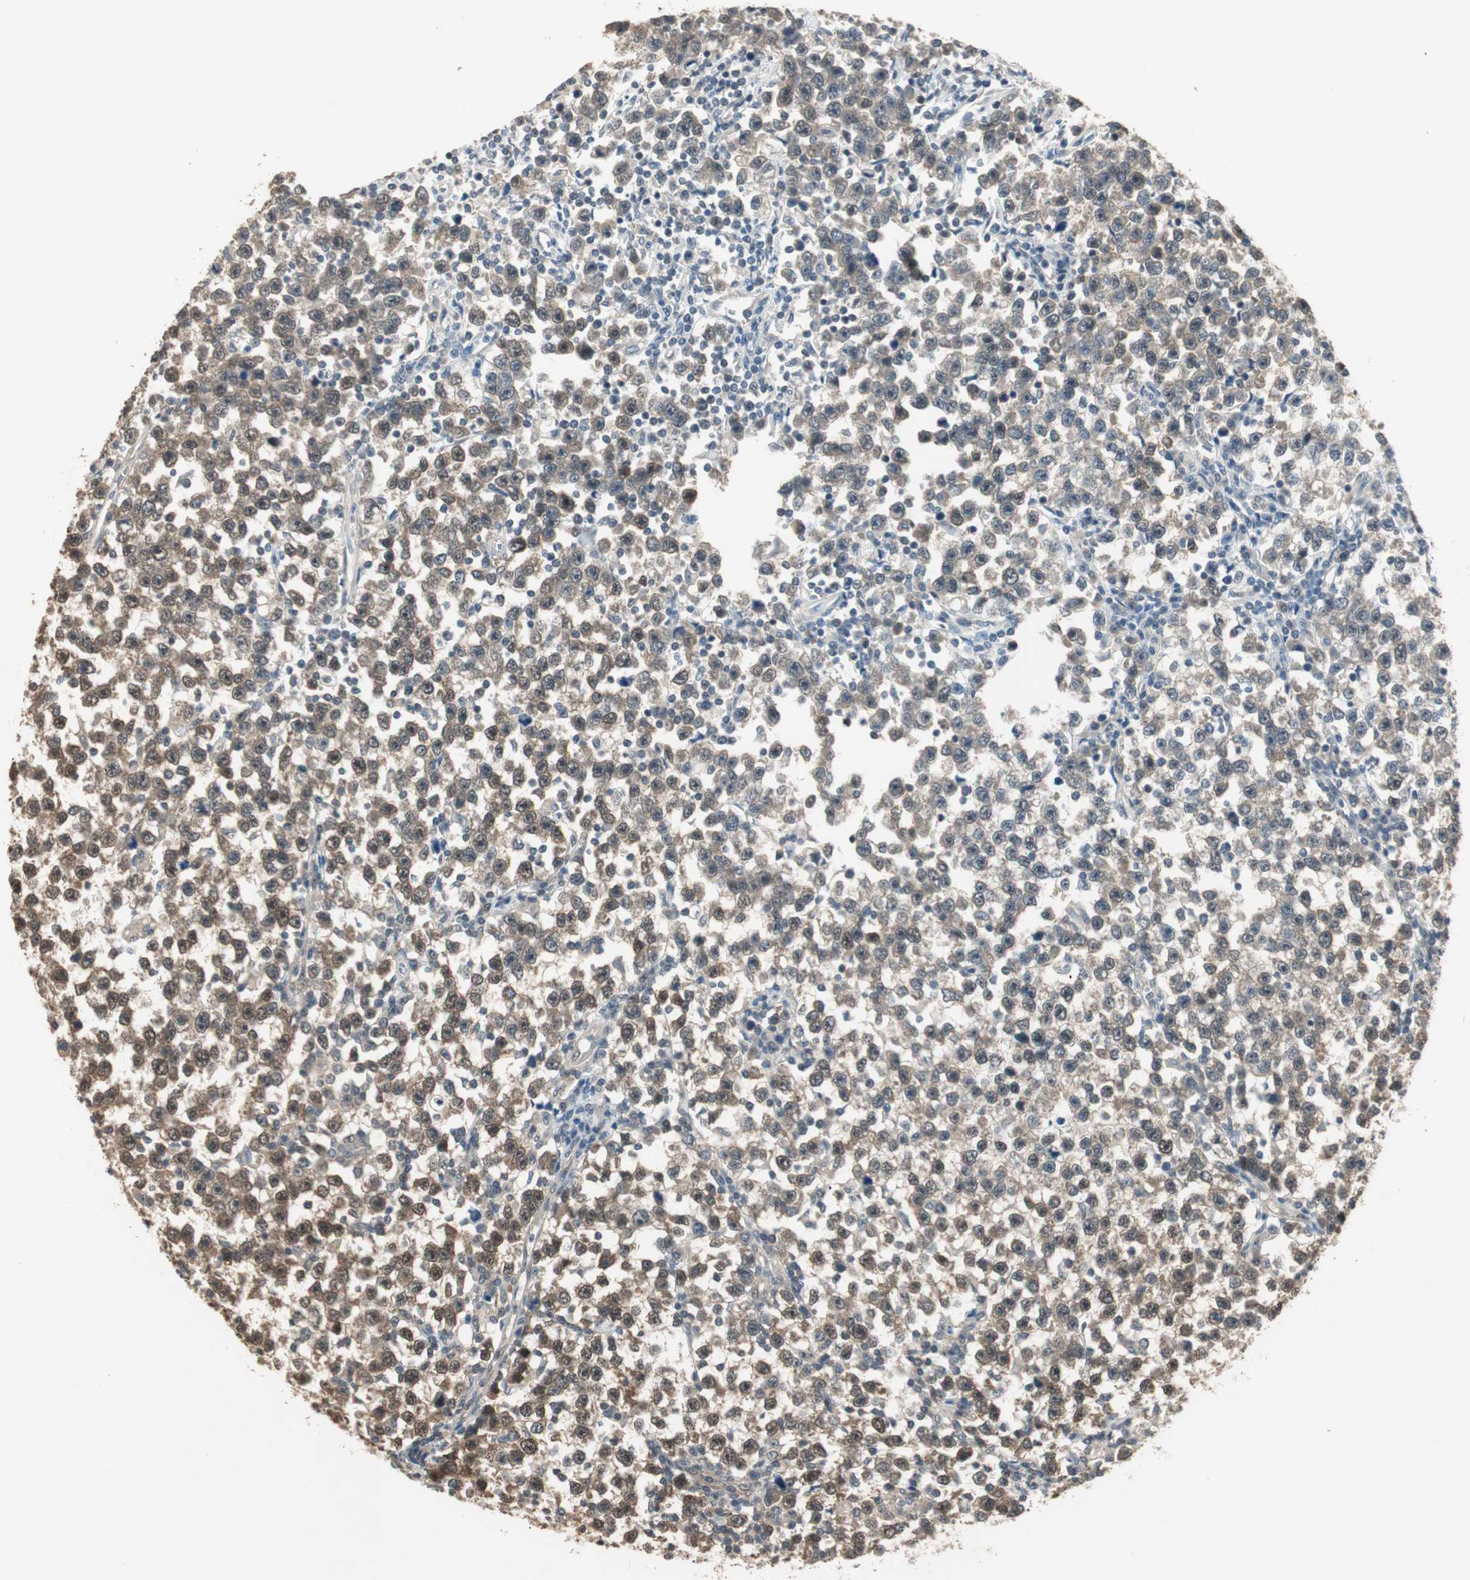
{"staining": {"intensity": "weak", "quantity": "25%-75%", "location": "cytoplasmic/membranous"}, "tissue": "testis cancer", "cell_type": "Tumor cells", "image_type": "cancer", "snomed": [{"axis": "morphology", "description": "Seminoma, NOS"}, {"axis": "topography", "description": "Testis"}], "caption": "Immunohistochemical staining of human testis cancer exhibits low levels of weak cytoplasmic/membranous protein positivity in about 25%-75% of tumor cells.", "gene": "USP5", "patient": {"sex": "male", "age": 43}}